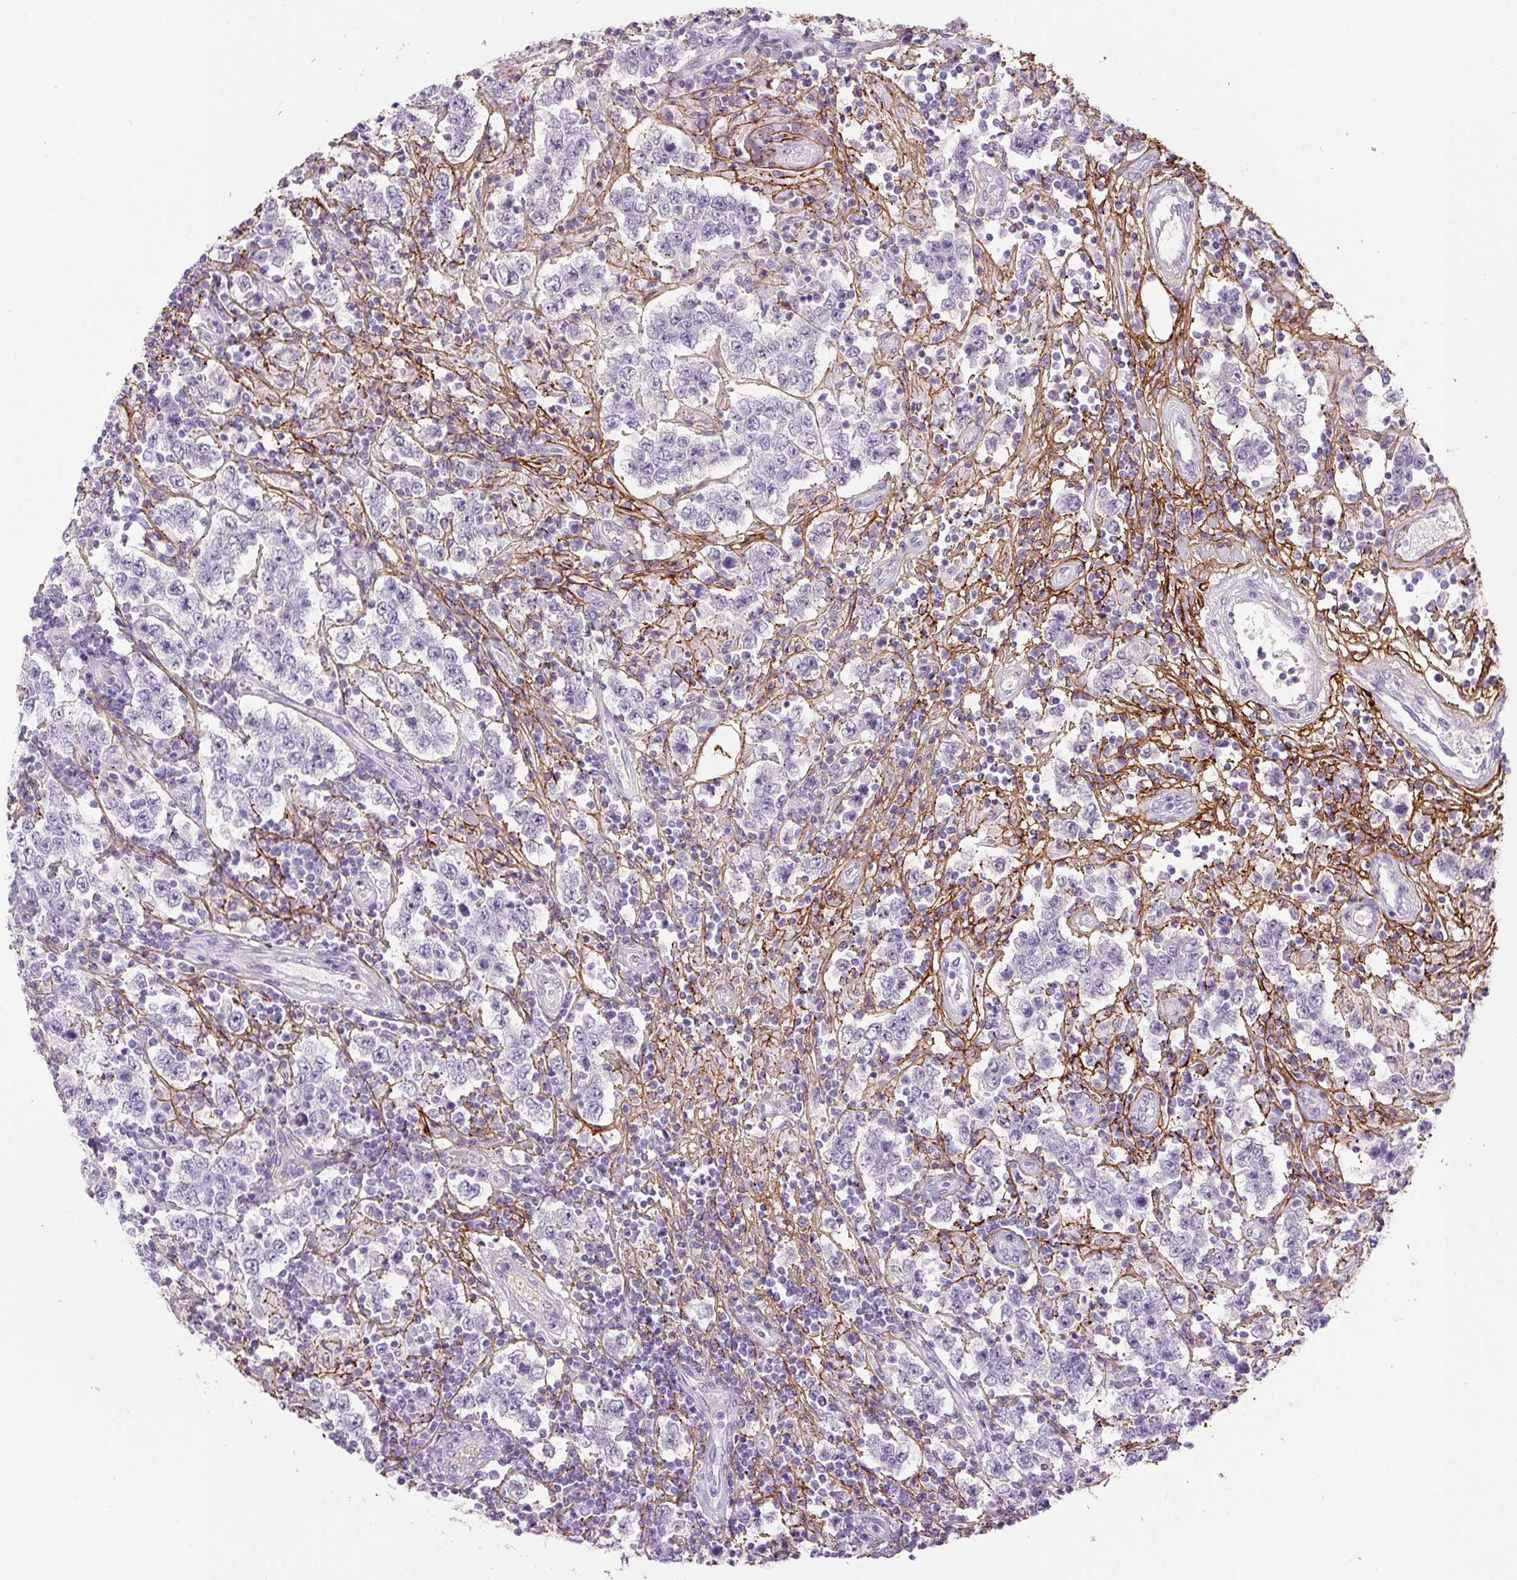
{"staining": {"intensity": "negative", "quantity": "none", "location": "none"}, "tissue": "testis cancer", "cell_type": "Tumor cells", "image_type": "cancer", "snomed": [{"axis": "morphology", "description": "Normal tissue, NOS"}, {"axis": "morphology", "description": "Urothelial carcinoma, High grade"}, {"axis": "morphology", "description": "Seminoma, NOS"}, {"axis": "morphology", "description": "Carcinoma, Embryonal, NOS"}, {"axis": "topography", "description": "Urinary bladder"}, {"axis": "topography", "description": "Testis"}], "caption": "Histopathology image shows no protein expression in tumor cells of testis cancer tissue. (Immunohistochemistry (ihc), brightfield microscopy, high magnification).", "gene": "FBN1", "patient": {"sex": "male", "age": 41}}